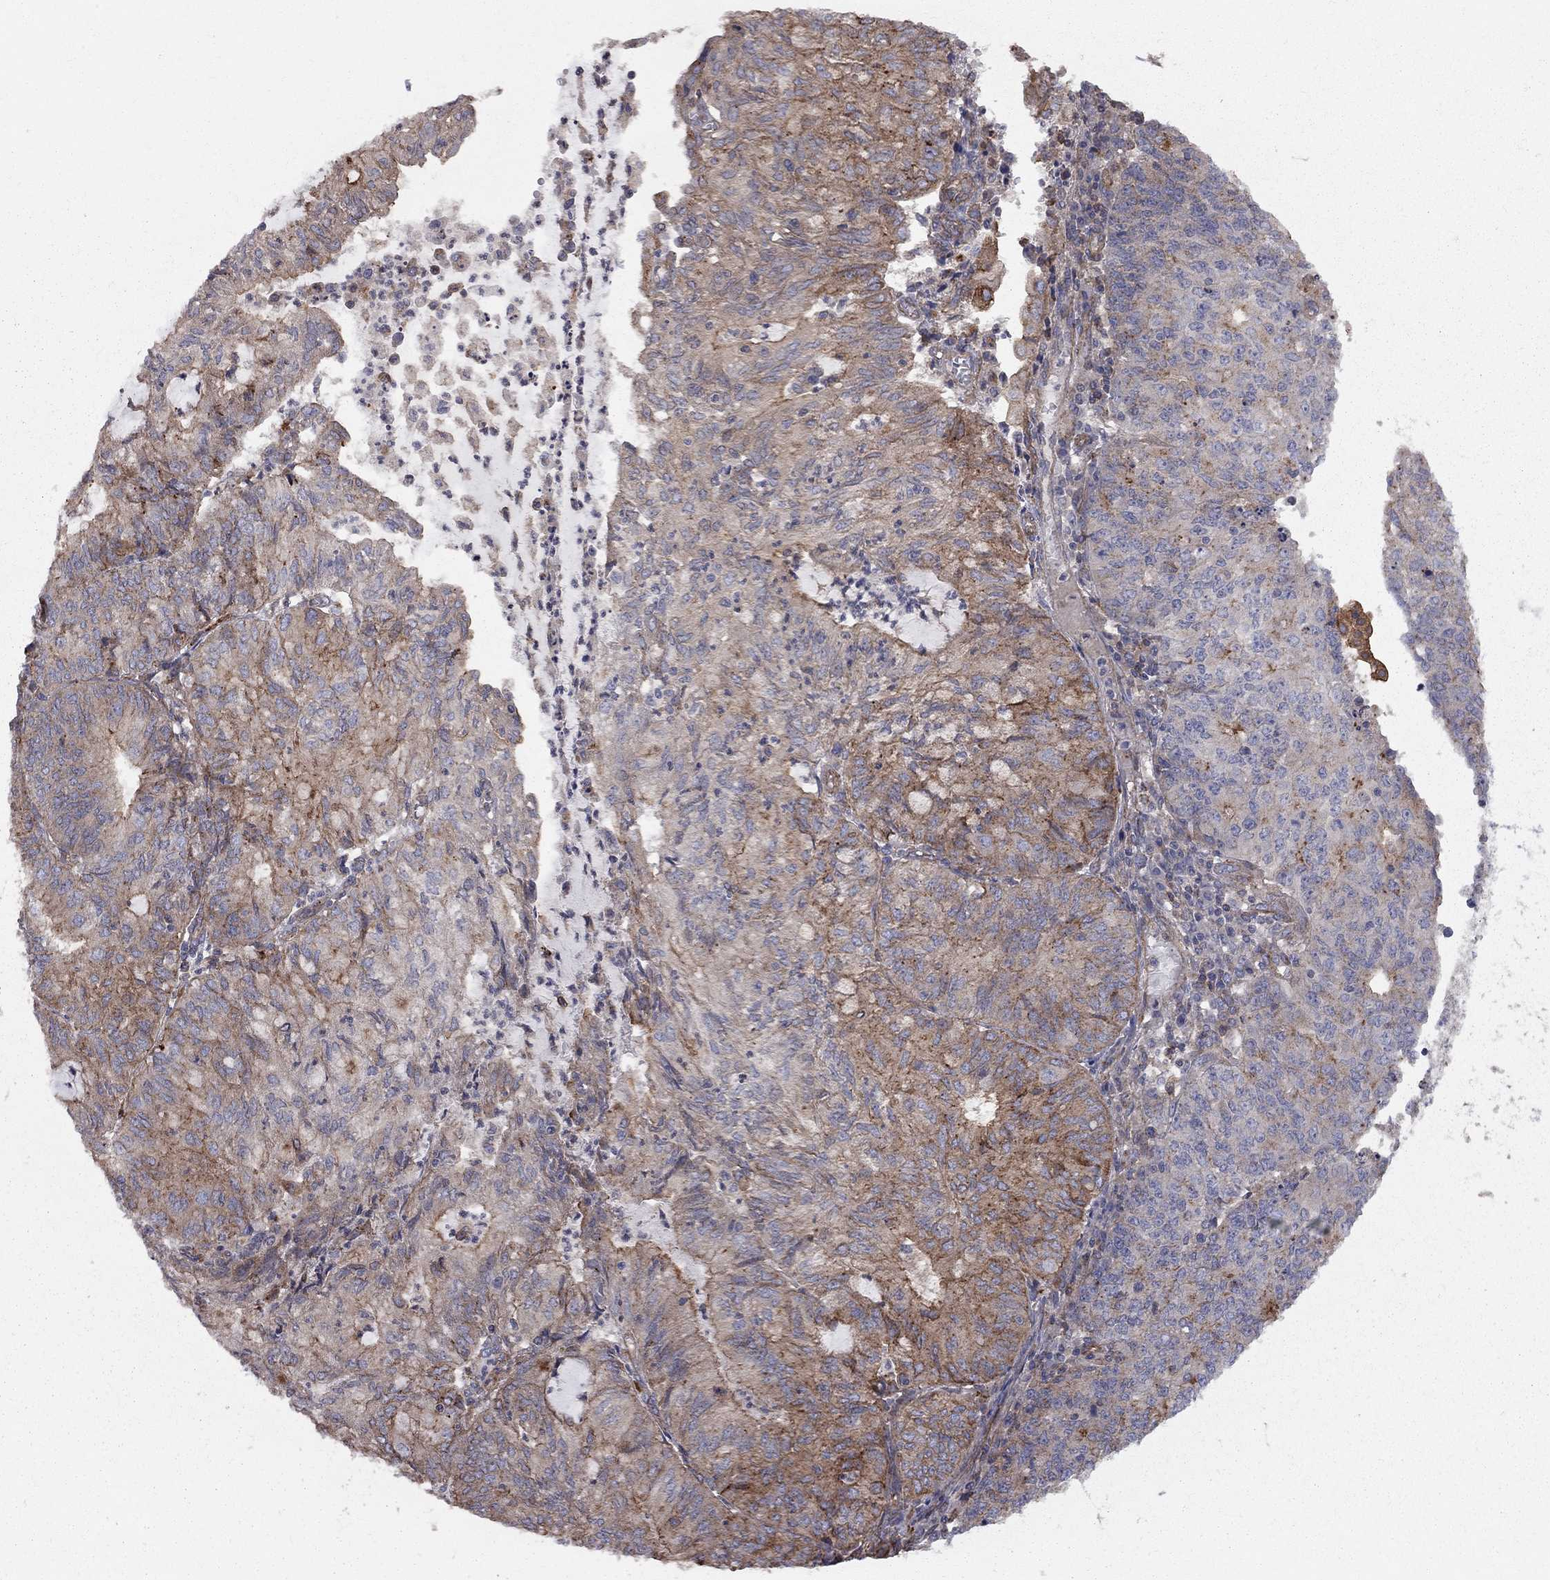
{"staining": {"intensity": "moderate", "quantity": "<25%", "location": "cytoplasmic/membranous"}, "tissue": "endometrial cancer", "cell_type": "Tumor cells", "image_type": "cancer", "snomed": [{"axis": "morphology", "description": "Adenocarcinoma, NOS"}, {"axis": "topography", "description": "Endometrium"}], "caption": "Endometrial adenocarcinoma stained with IHC shows moderate cytoplasmic/membranous expression in approximately <25% of tumor cells. (IHC, brightfield microscopy, high magnification).", "gene": "RASEF", "patient": {"sex": "female", "age": 82}}